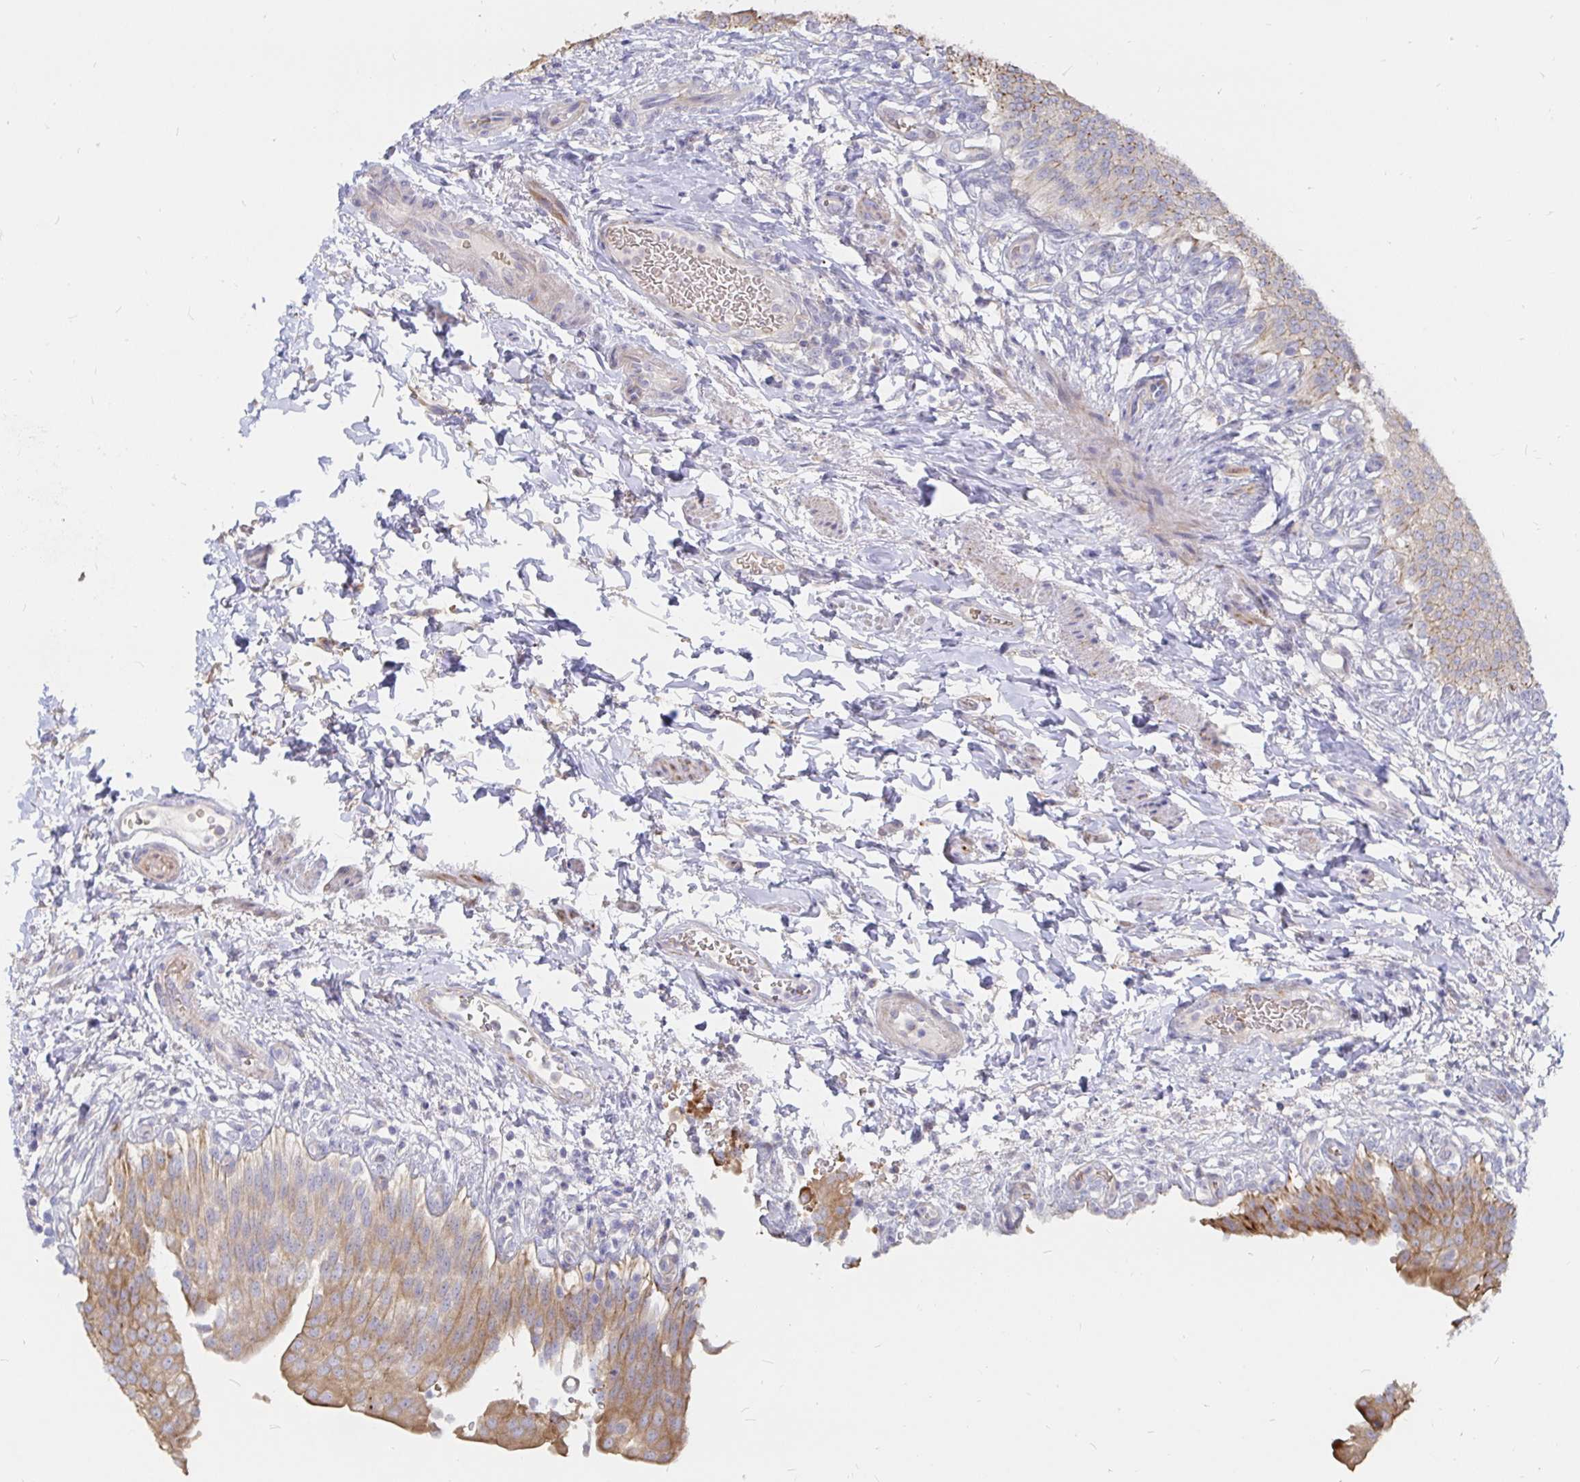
{"staining": {"intensity": "moderate", "quantity": "25%-75%", "location": "cytoplasmic/membranous"}, "tissue": "urinary bladder", "cell_type": "Urothelial cells", "image_type": "normal", "snomed": [{"axis": "morphology", "description": "Normal tissue, NOS"}, {"axis": "topography", "description": "Urinary bladder"}, {"axis": "topography", "description": "Peripheral nerve tissue"}], "caption": "Protein positivity by immunohistochemistry (IHC) reveals moderate cytoplasmic/membranous staining in about 25%-75% of urothelial cells in normal urinary bladder. The staining was performed using DAB (3,3'-diaminobenzidine), with brown indicating positive protein expression. Nuclei are stained blue with hematoxylin.", "gene": "KCTD19", "patient": {"sex": "female", "age": 60}}